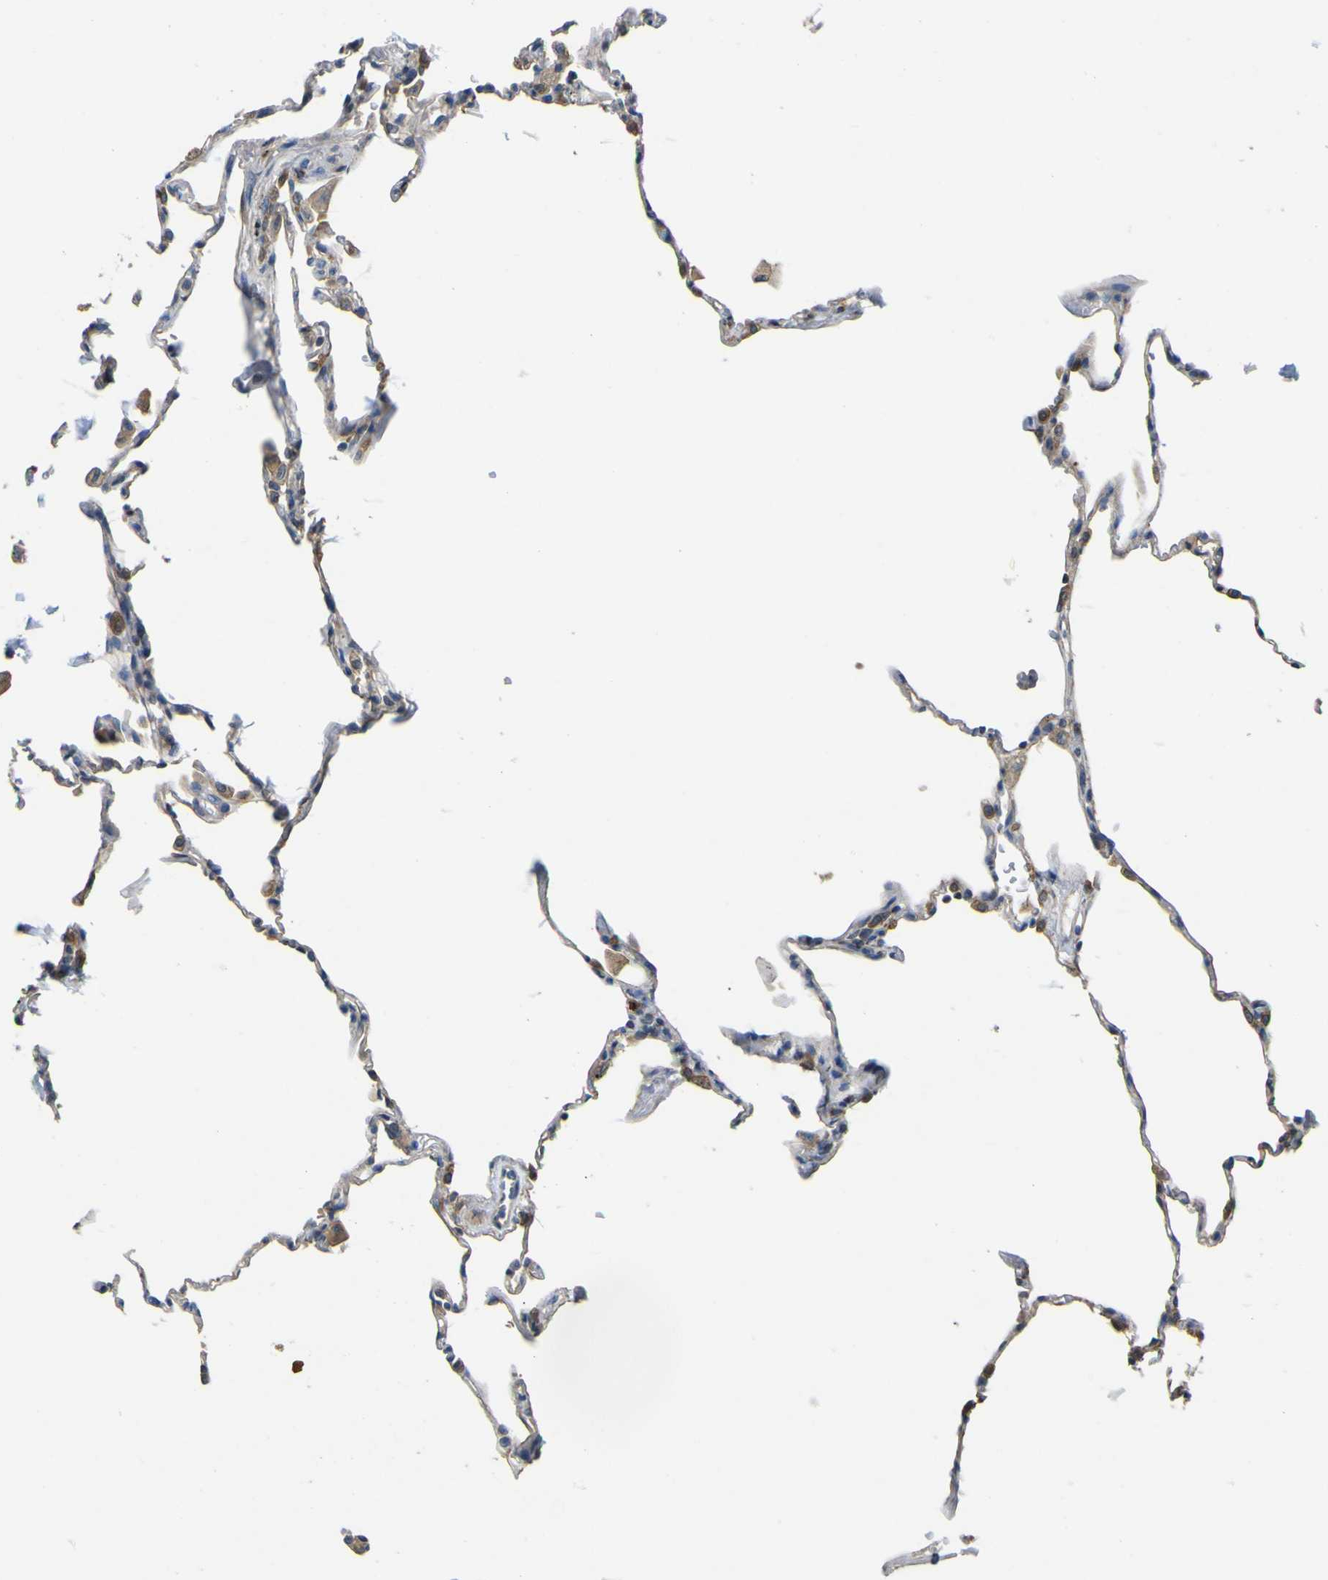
{"staining": {"intensity": "moderate", "quantity": ">75%", "location": "cytoplasmic/membranous"}, "tissue": "lung", "cell_type": "Alveolar cells", "image_type": "normal", "snomed": [{"axis": "morphology", "description": "Normal tissue, NOS"}, {"axis": "topography", "description": "Lung"}], "caption": "Immunohistochemistry (IHC) histopathology image of benign human lung stained for a protein (brown), which displays medium levels of moderate cytoplasmic/membranous staining in approximately >75% of alveolar cells.", "gene": "EML2", "patient": {"sex": "male", "age": 59}}